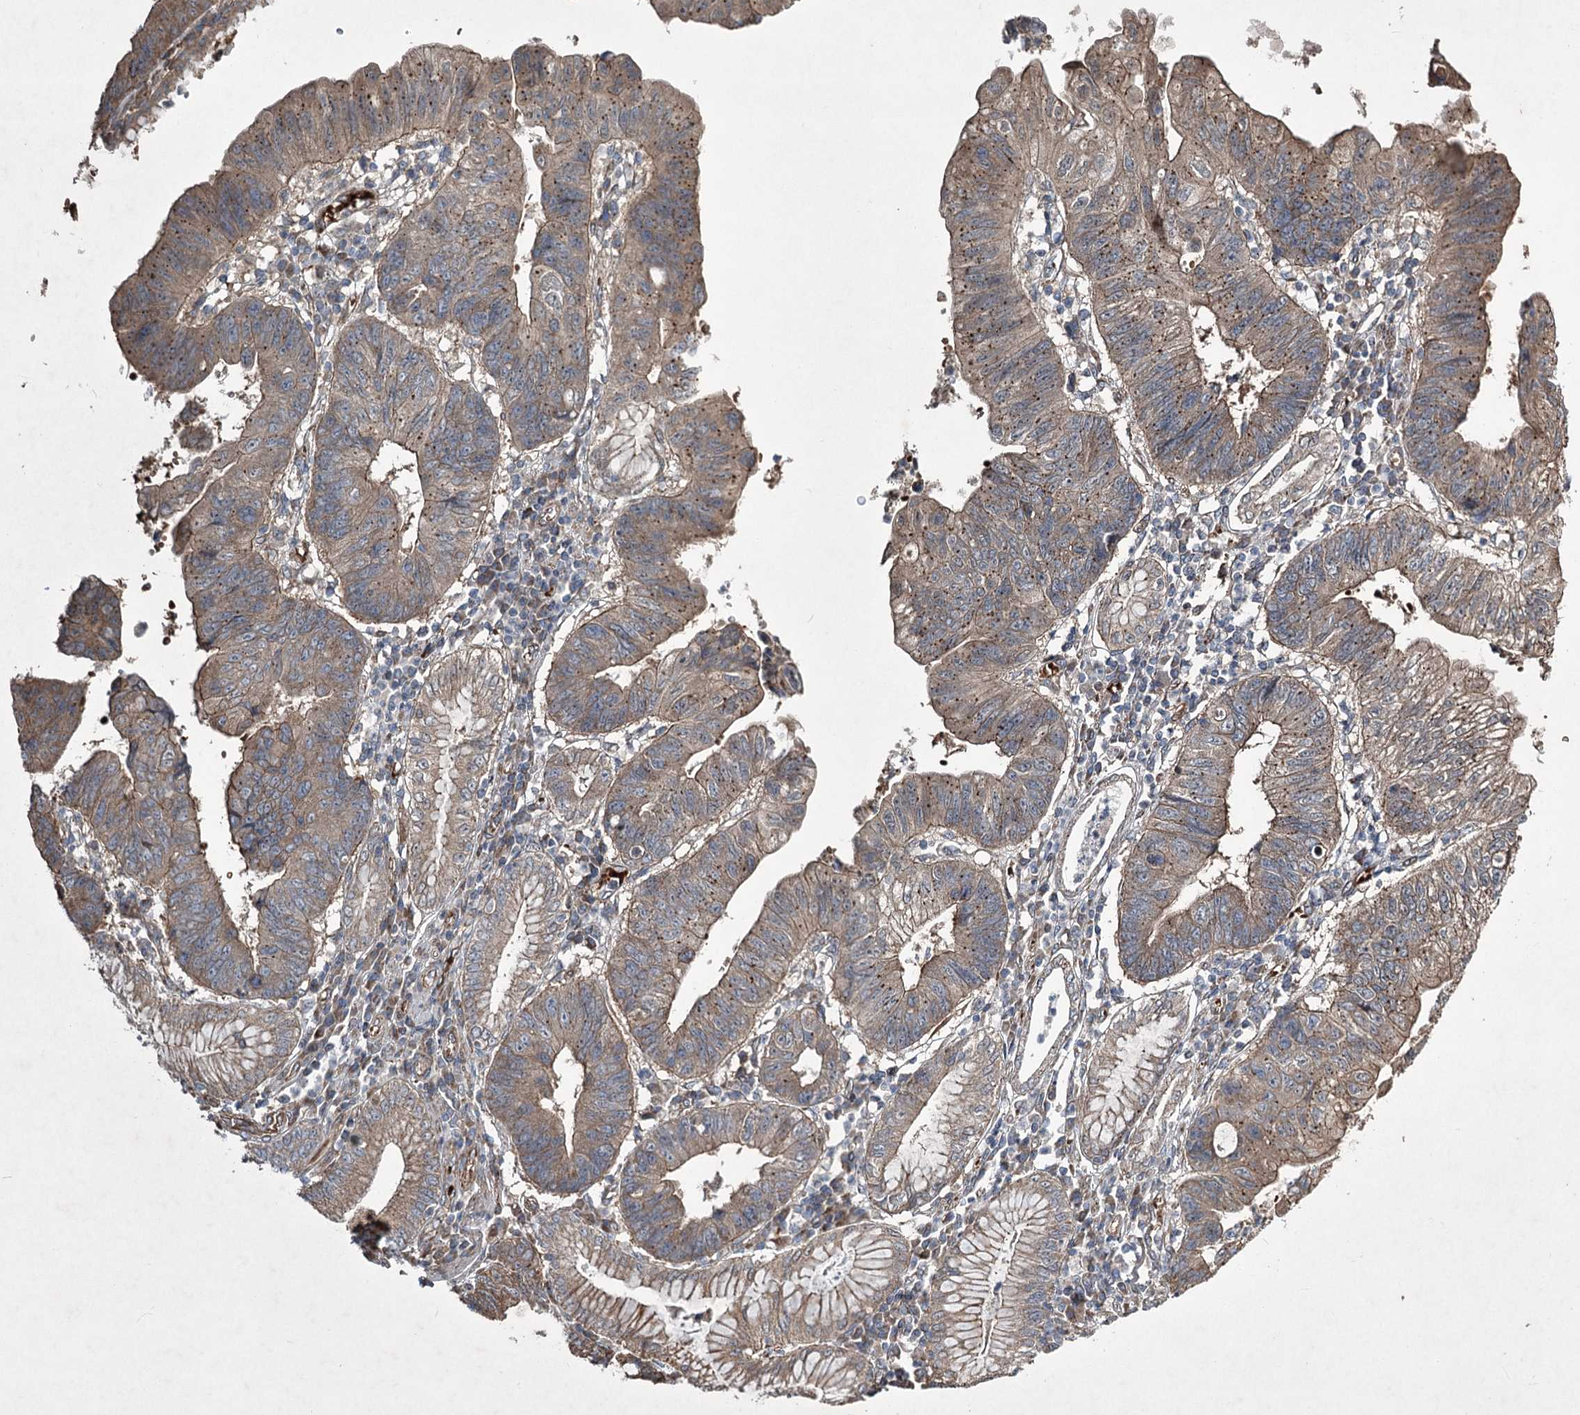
{"staining": {"intensity": "strong", "quantity": "25%-75%", "location": "cytoplasmic/membranous"}, "tissue": "stomach cancer", "cell_type": "Tumor cells", "image_type": "cancer", "snomed": [{"axis": "morphology", "description": "Adenocarcinoma, NOS"}, {"axis": "topography", "description": "Stomach"}], "caption": "The image demonstrates staining of stomach adenocarcinoma, revealing strong cytoplasmic/membranous protein expression (brown color) within tumor cells.", "gene": "SERINC5", "patient": {"sex": "male", "age": 59}}